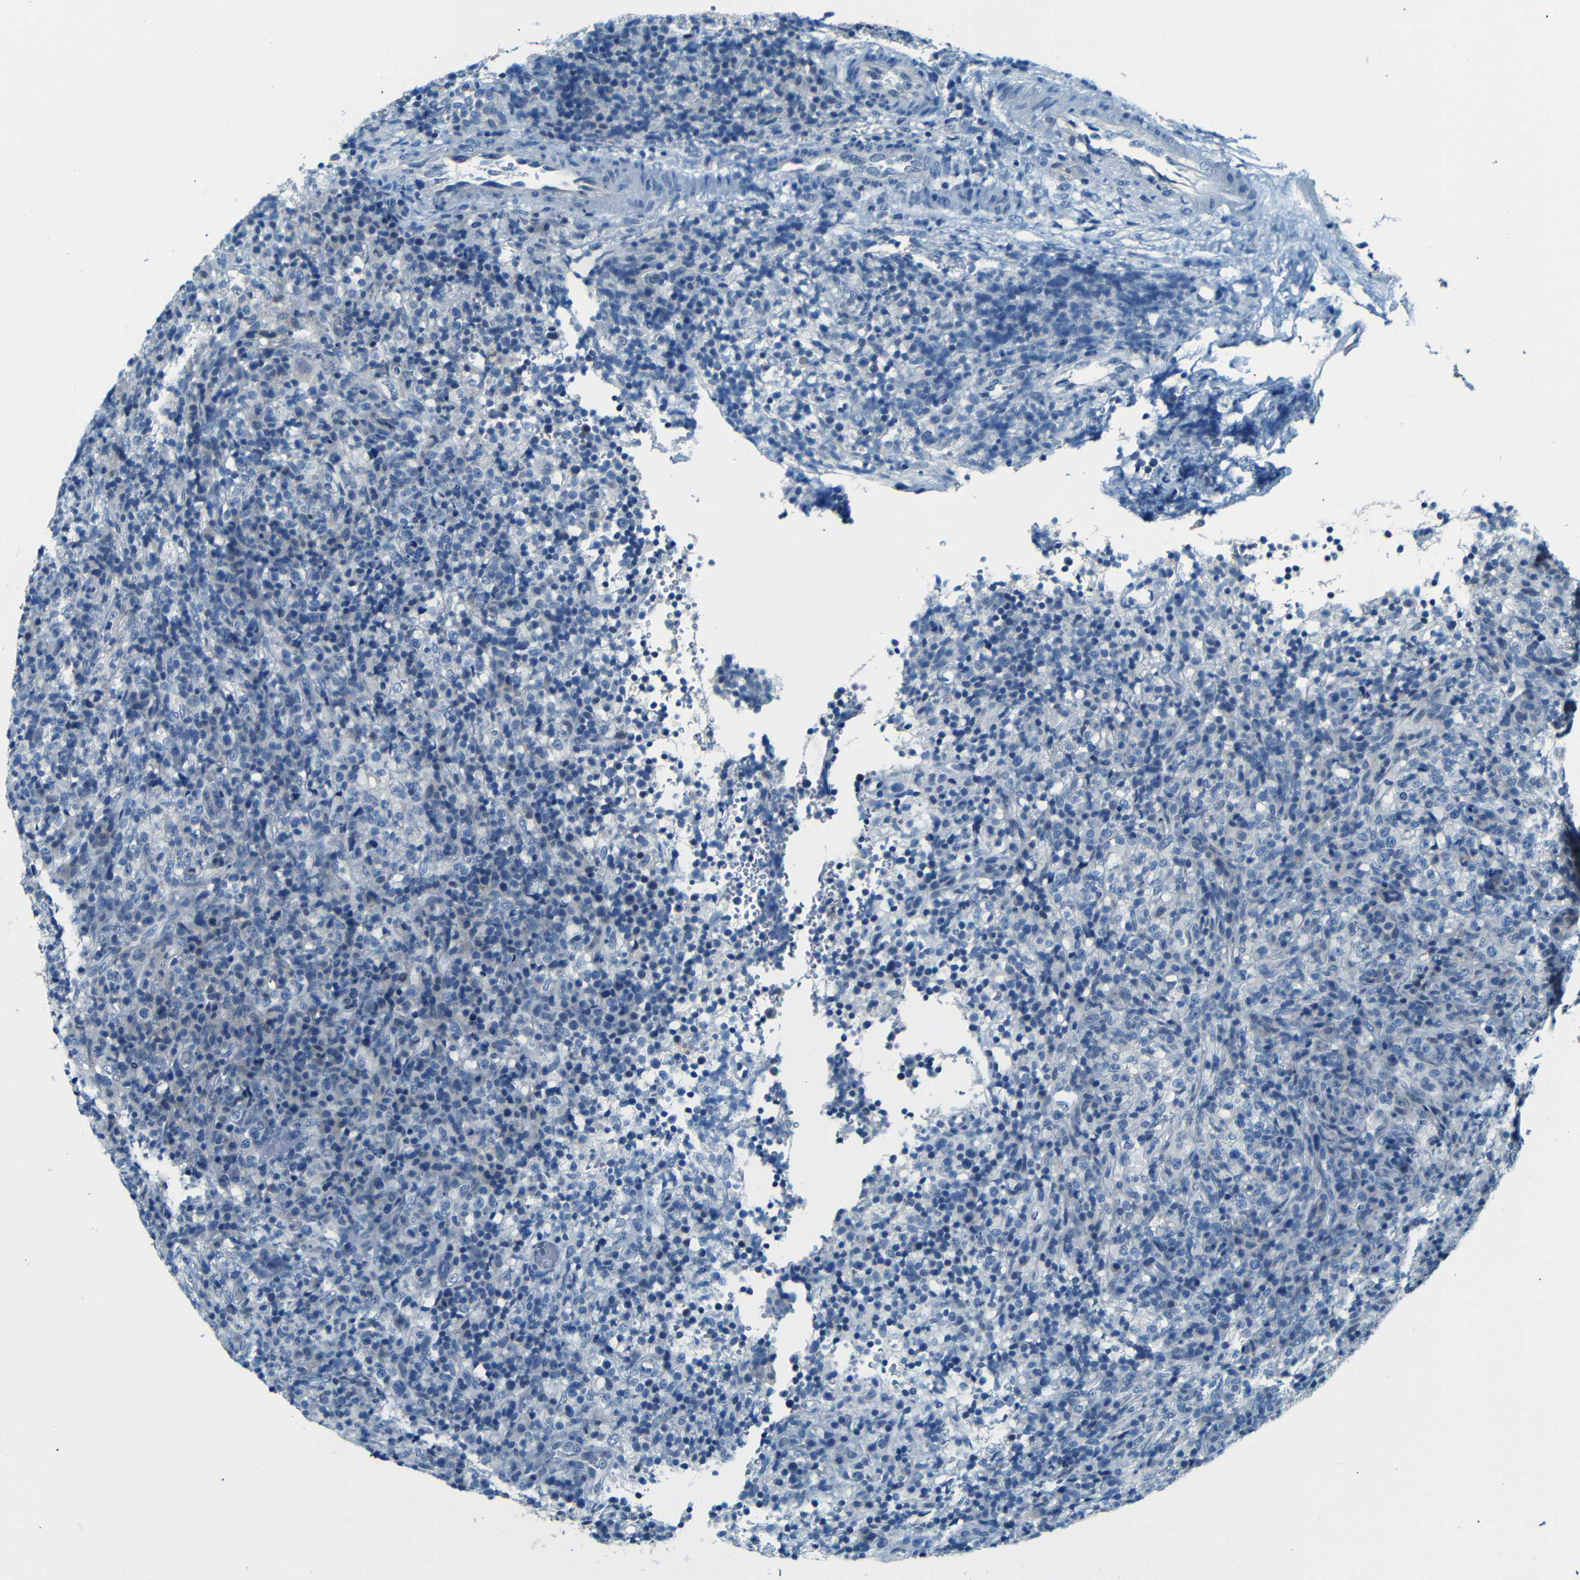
{"staining": {"intensity": "negative", "quantity": "none", "location": "none"}, "tissue": "lymphoma", "cell_type": "Tumor cells", "image_type": "cancer", "snomed": [{"axis": "morphology", "description": "Malignant lymphoma, non-Hodgkin's type, High grade"}, {"axis": "topography", "description": "Lymph node"}], "caption": "Immunohistochemistry (IHC) image of neoplastic tissue: lymphoma stained with DAB shows no significant protein expression in tumor cells. The staining was performed using DAB to visualize the protein expression in brown, while the nuclei were stained in blue with hematoxylin (Magnification: 20x).", "gene": "ZMAT1", "patient": {"sex": "female", "age": 76}}